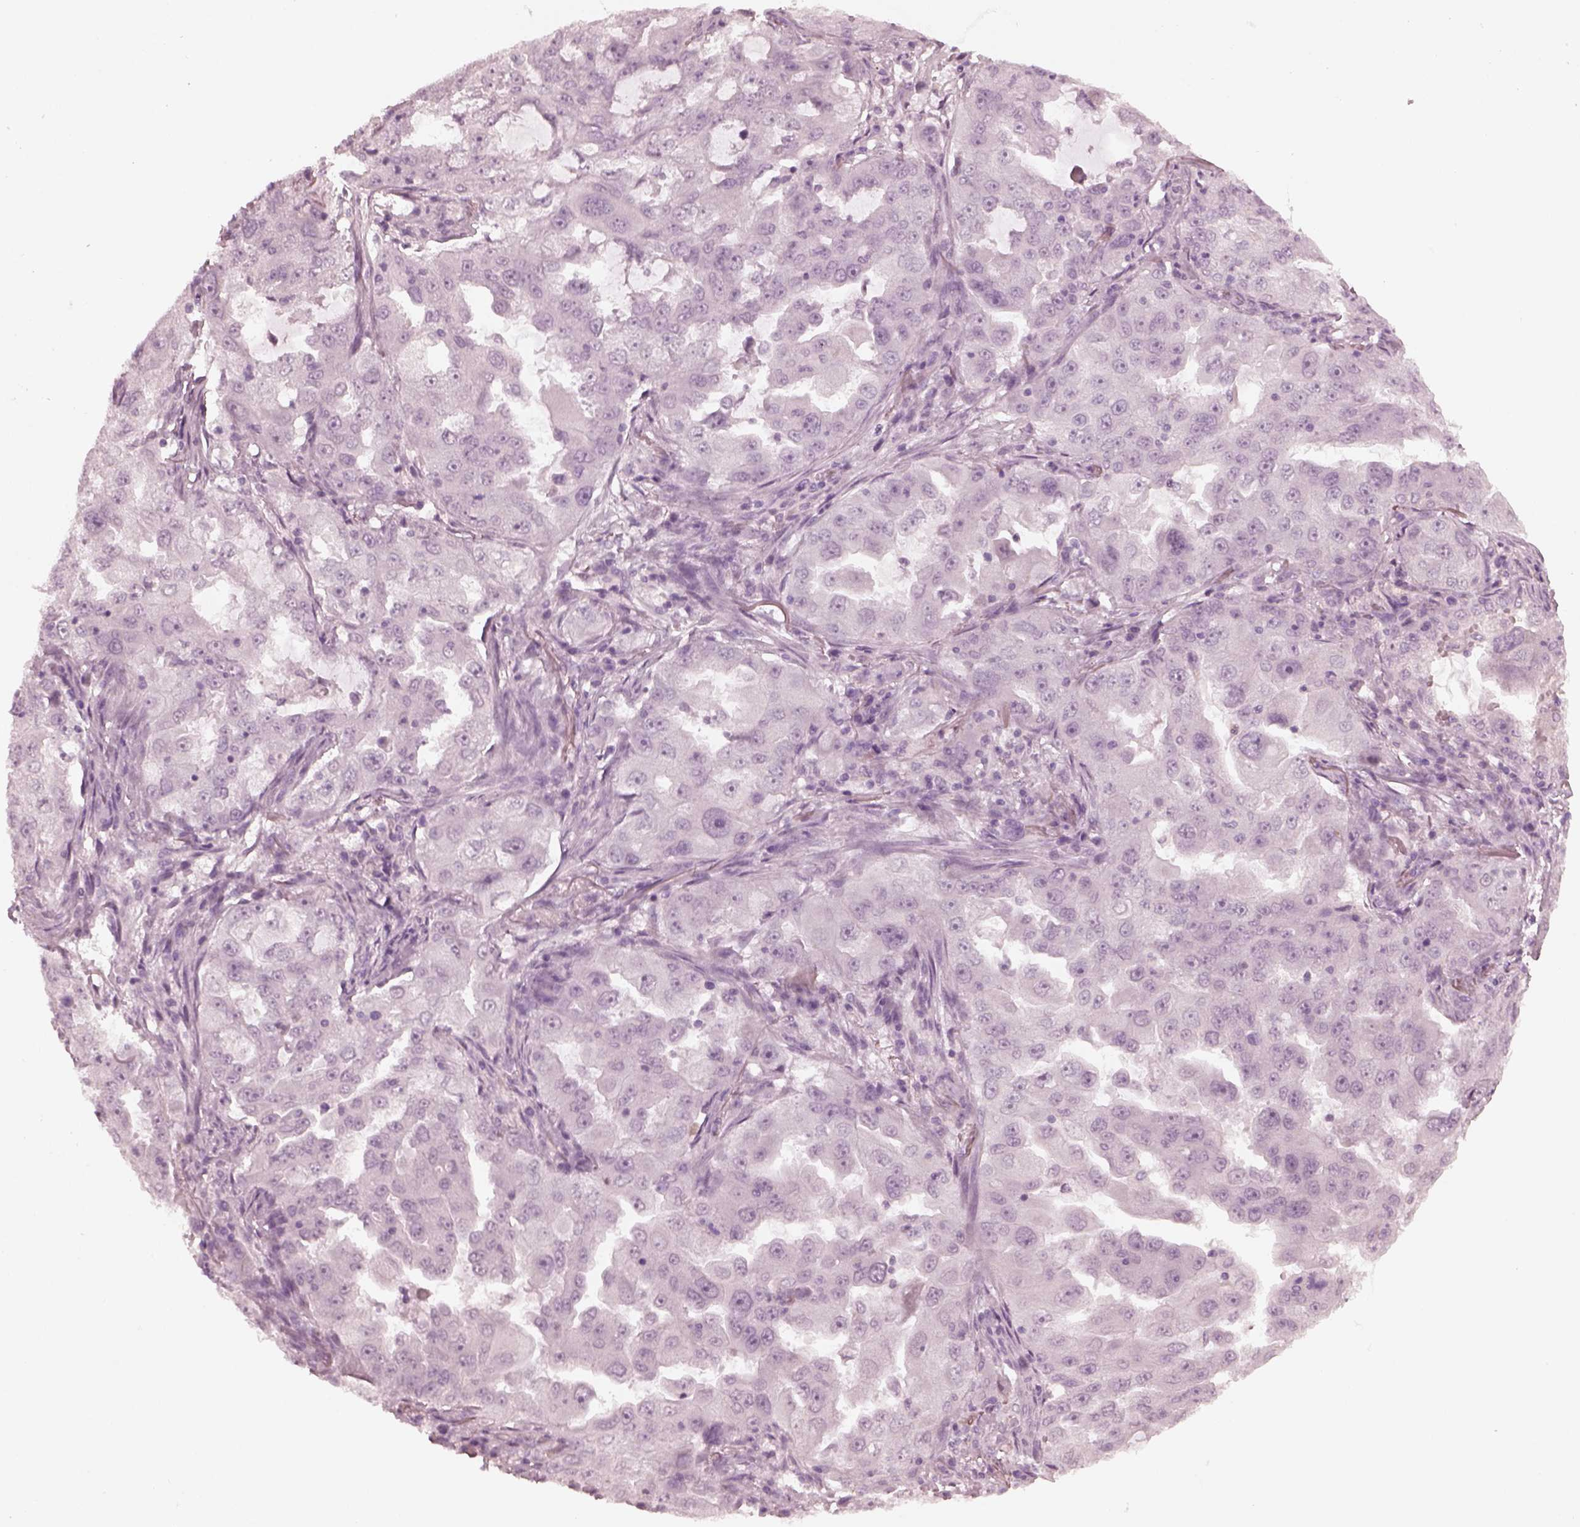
{"staining": {"intensity": "negative", "quantity": "none", "location": "none"}, "tissue": "lung cancer", "cell_type": "Tumor cells", "image_type": "cancer", "snomed": [{"axis": "morphology", "description": "Adenocarcinoma, NOS"}, {"axis": "topography", "description": "Lung"}], "caption": "DAB (3,3'-diaminobenzidine) immunohistochemical staining of human adenocarcinoma (lung) shows no significant positivity in tumor cells.", "gene": "CCDC170", "patient": {"sex": "female", "age": 61}}